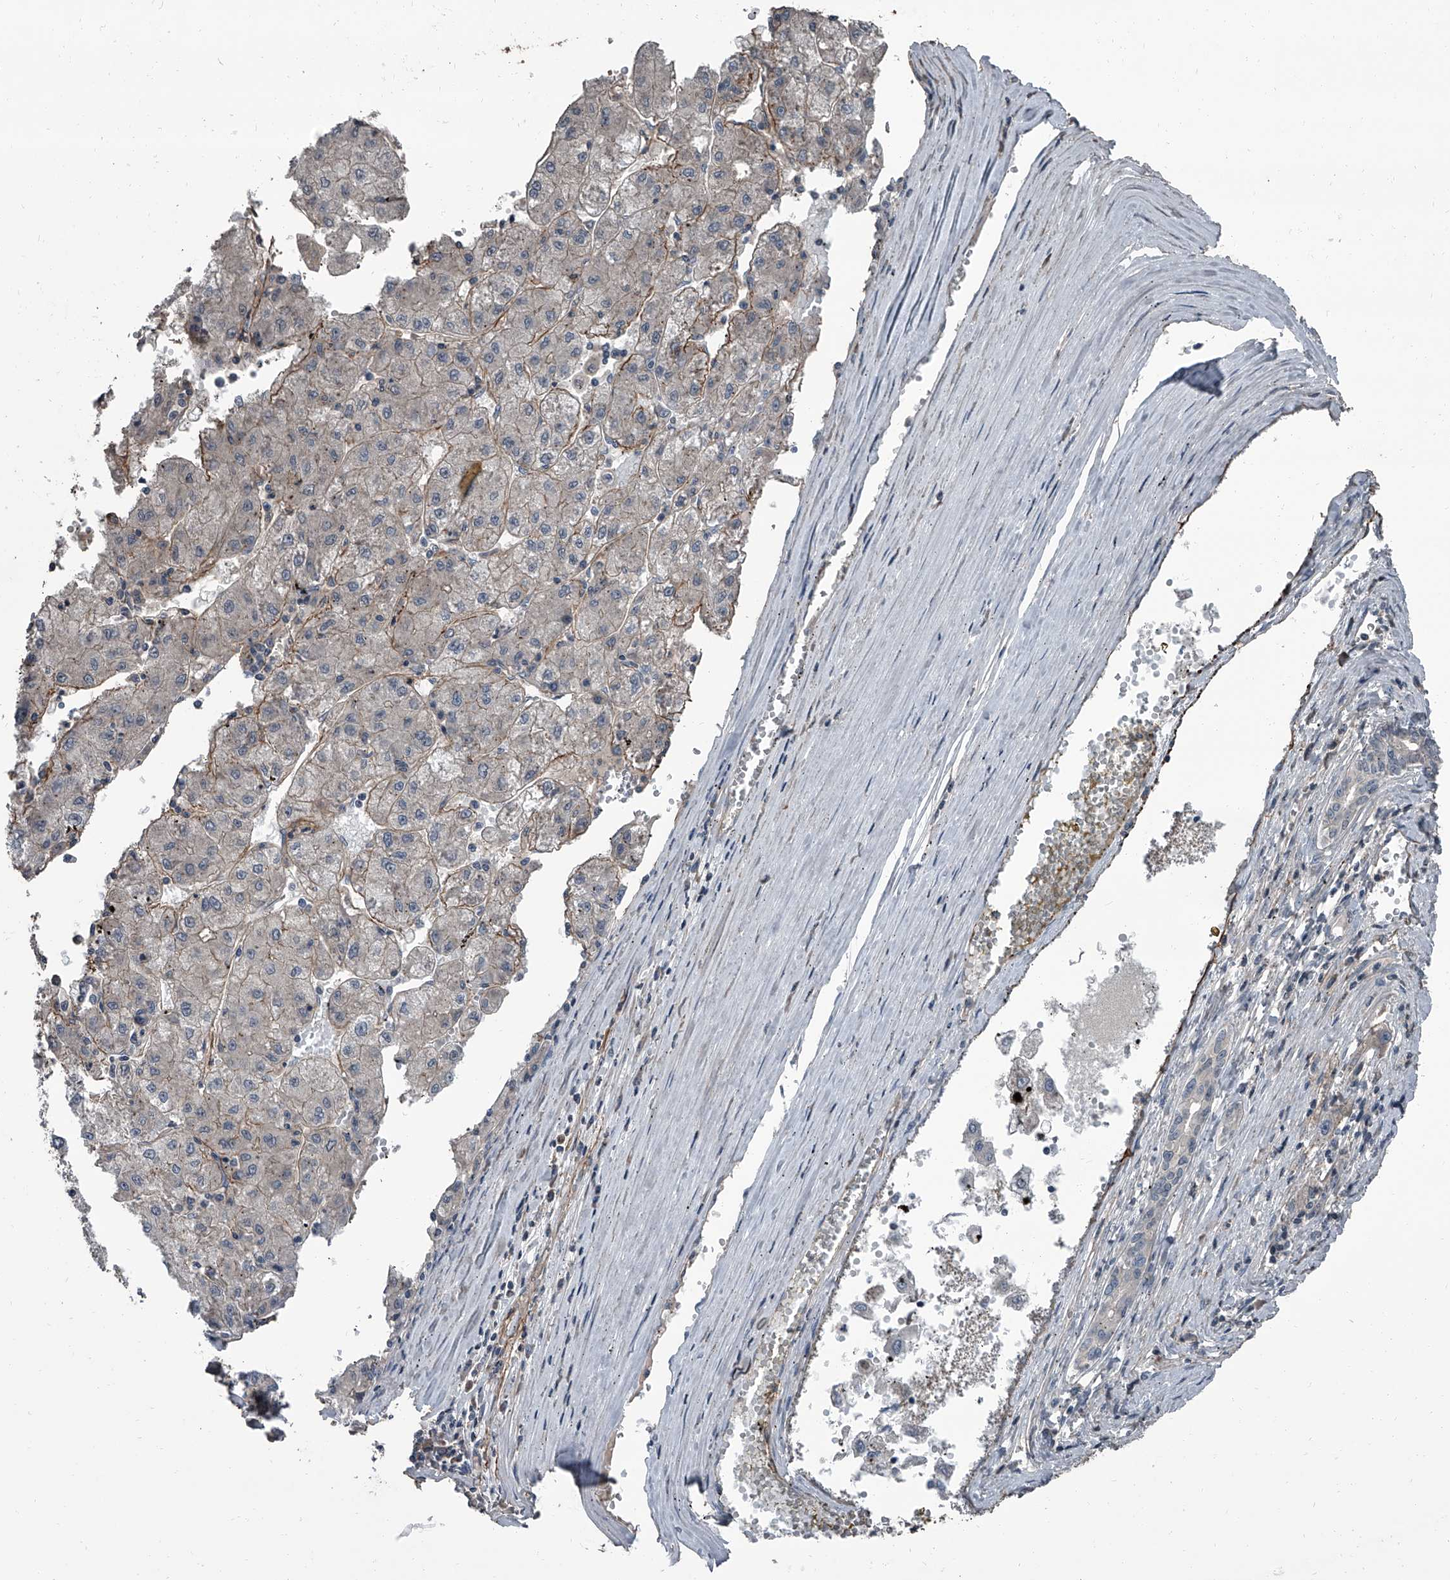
{"staining": {"intensity": "weak", "quantity": "<25%", "location": "cytoplasmic/membranous"}, "tissue": "liver cancer", "cell_type": "Tumor cells", "image_type": "cancer", "snomed": [{"axis": "morphology", "description": "Carcinoma, Hepatocellular, NOS"}, {"axis": "topography", "description": "Liver"}], "caption": "IHC histopathology image of neoplastic tissue: human liver hepatocellular carcinoma stained with DAB reveals no significant protein expression in tumor cells. Nuclei are stained in blue.", "gene": "OARD1", "patient": {"sex": "male", "age": 72}}